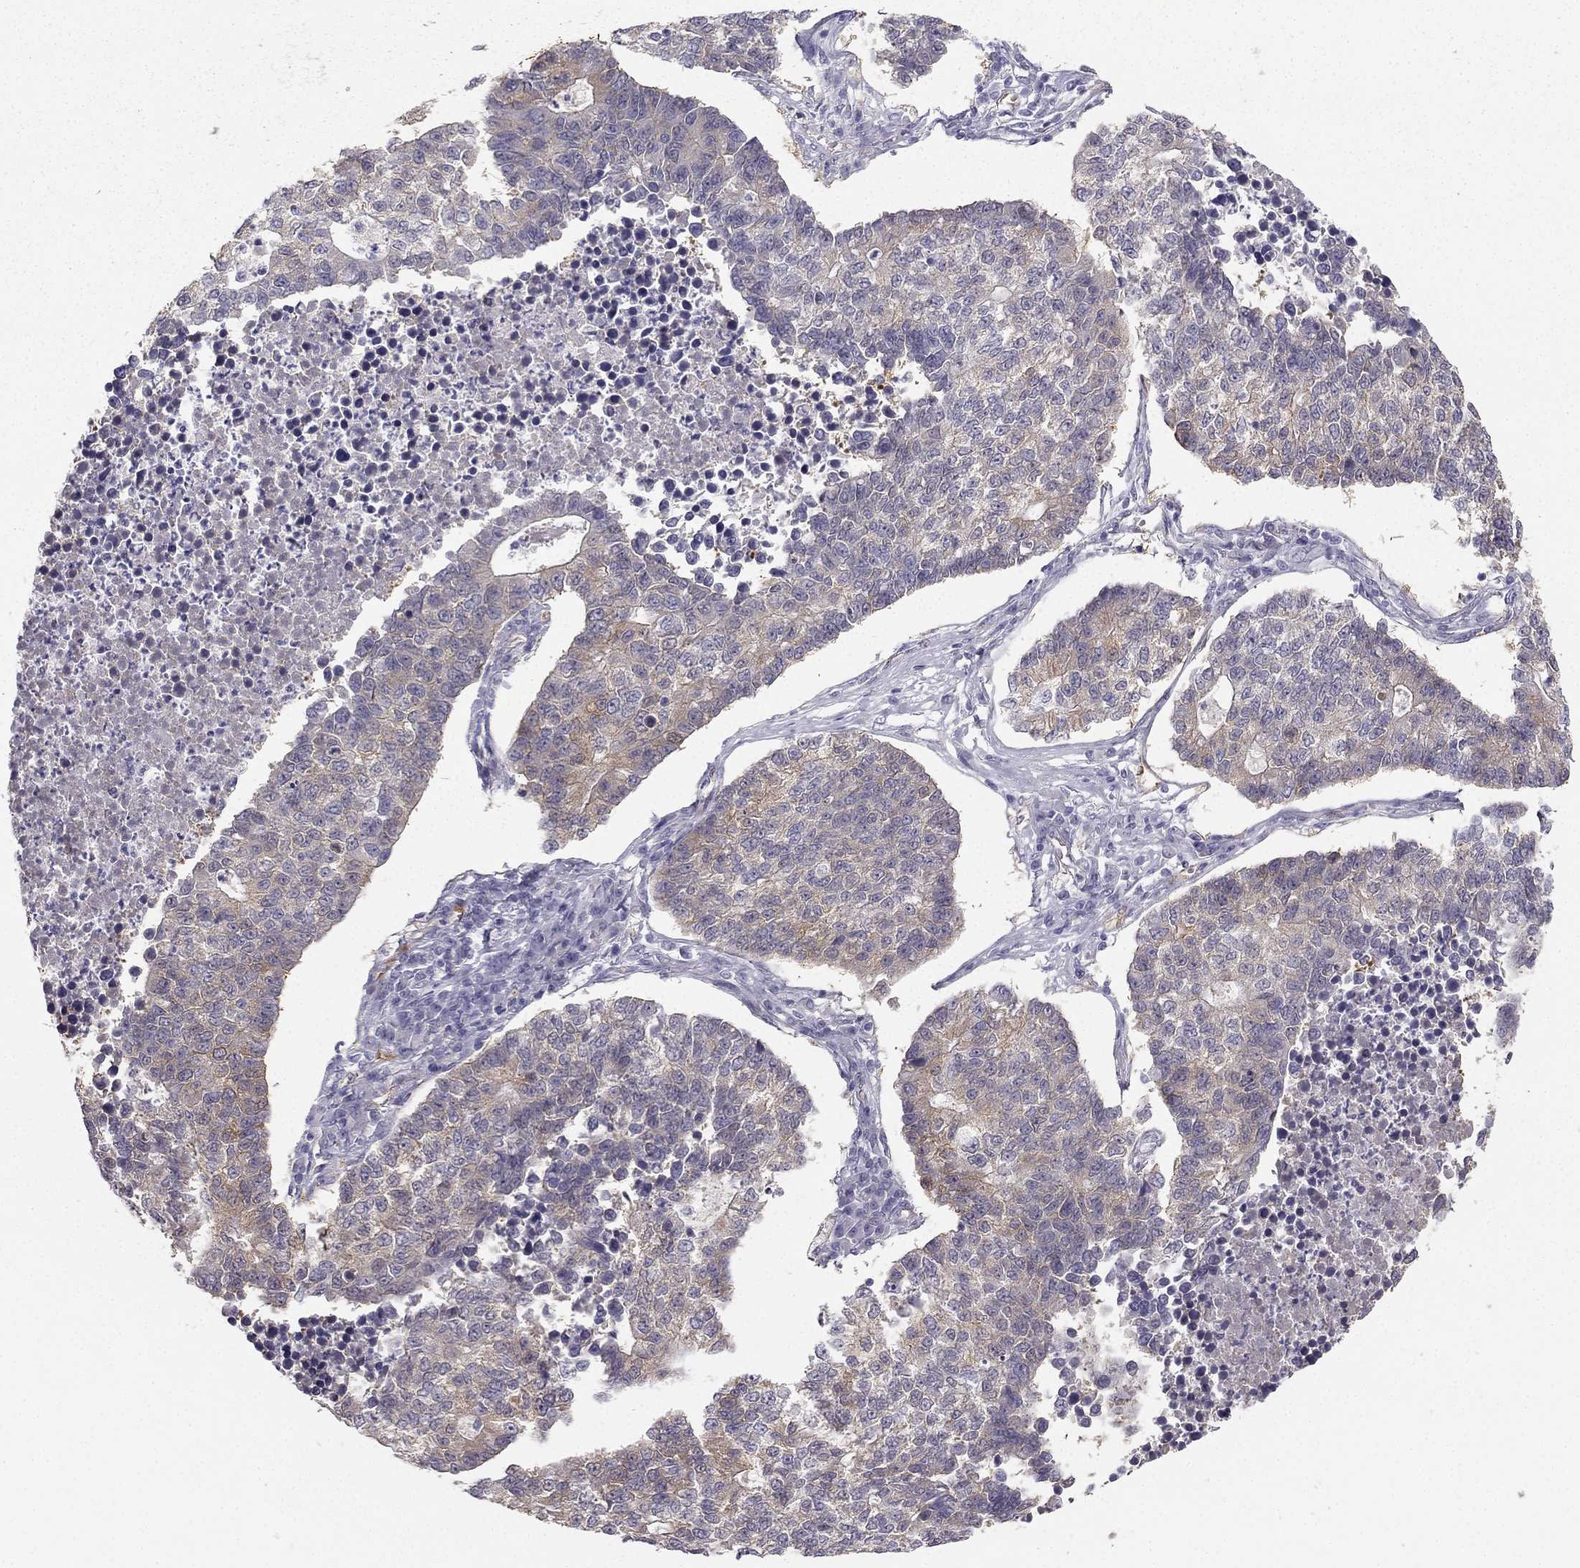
{"staining": {"intensity": "weak", "quantity": "25%-75%", "location": "cytoplasmic/membranous"}, "tissue": "lung cancer", "cell_type": "Tumor cells", "image_type": "cancer", "snomed": [{"axis": "morphology", "description": "Adenocarcinoma, NOS"}, {"axis": "topography", "description": "Lung"}], "caption": "The image demonstrates immunohistochemical staining of lung cancer. There is weak cytoplasmic/membranous staining is present in approximately 25%-75% of tumor cells. (DAB (3,3'-diaminobenzidine) IHC, brown staining for protein, blue staining for nuclei).", "gene": "NQO1", "patient": {"sex": "male", "age": 57}}